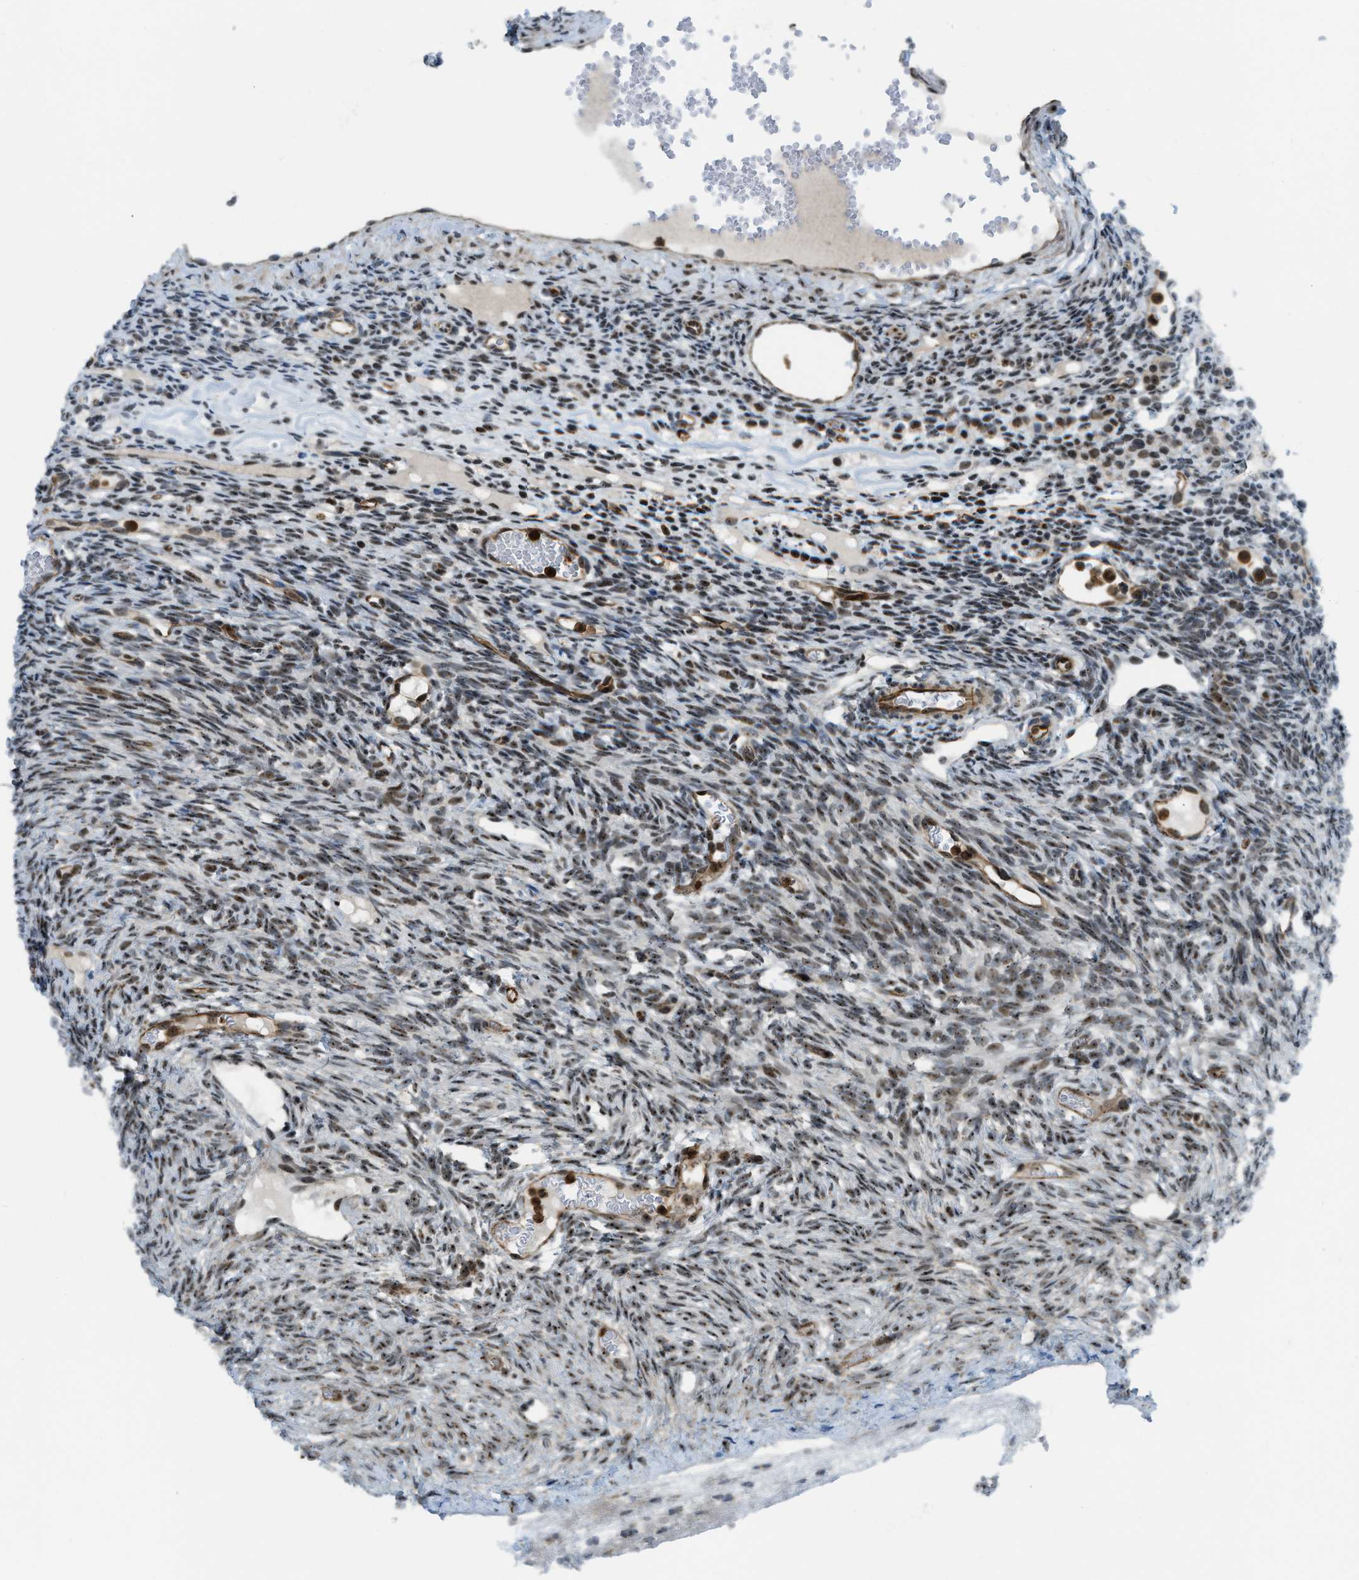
{"staining": {"intensity": "moderate", "quantity": ">75%", "location": "cytoplasmic/membranous,nuclear"}, "tissue": "ovary", "cell_type": "Follicle cells", "image_type": "normal", "snomed": [{"axis": "morphology", "description": "Normal tissue, NOS"}, {"axis": "topography", "description": "Ovary"}], "caption": "Immunohistochemistry (IHC) of unremarkable human ovary exhibits medium levels of moderate cytoplasmic/membranous,nuclear staining in about >75% of follicle cells.", "gene": "E2F1", "patient": {"sex": "female", "age": 33}}